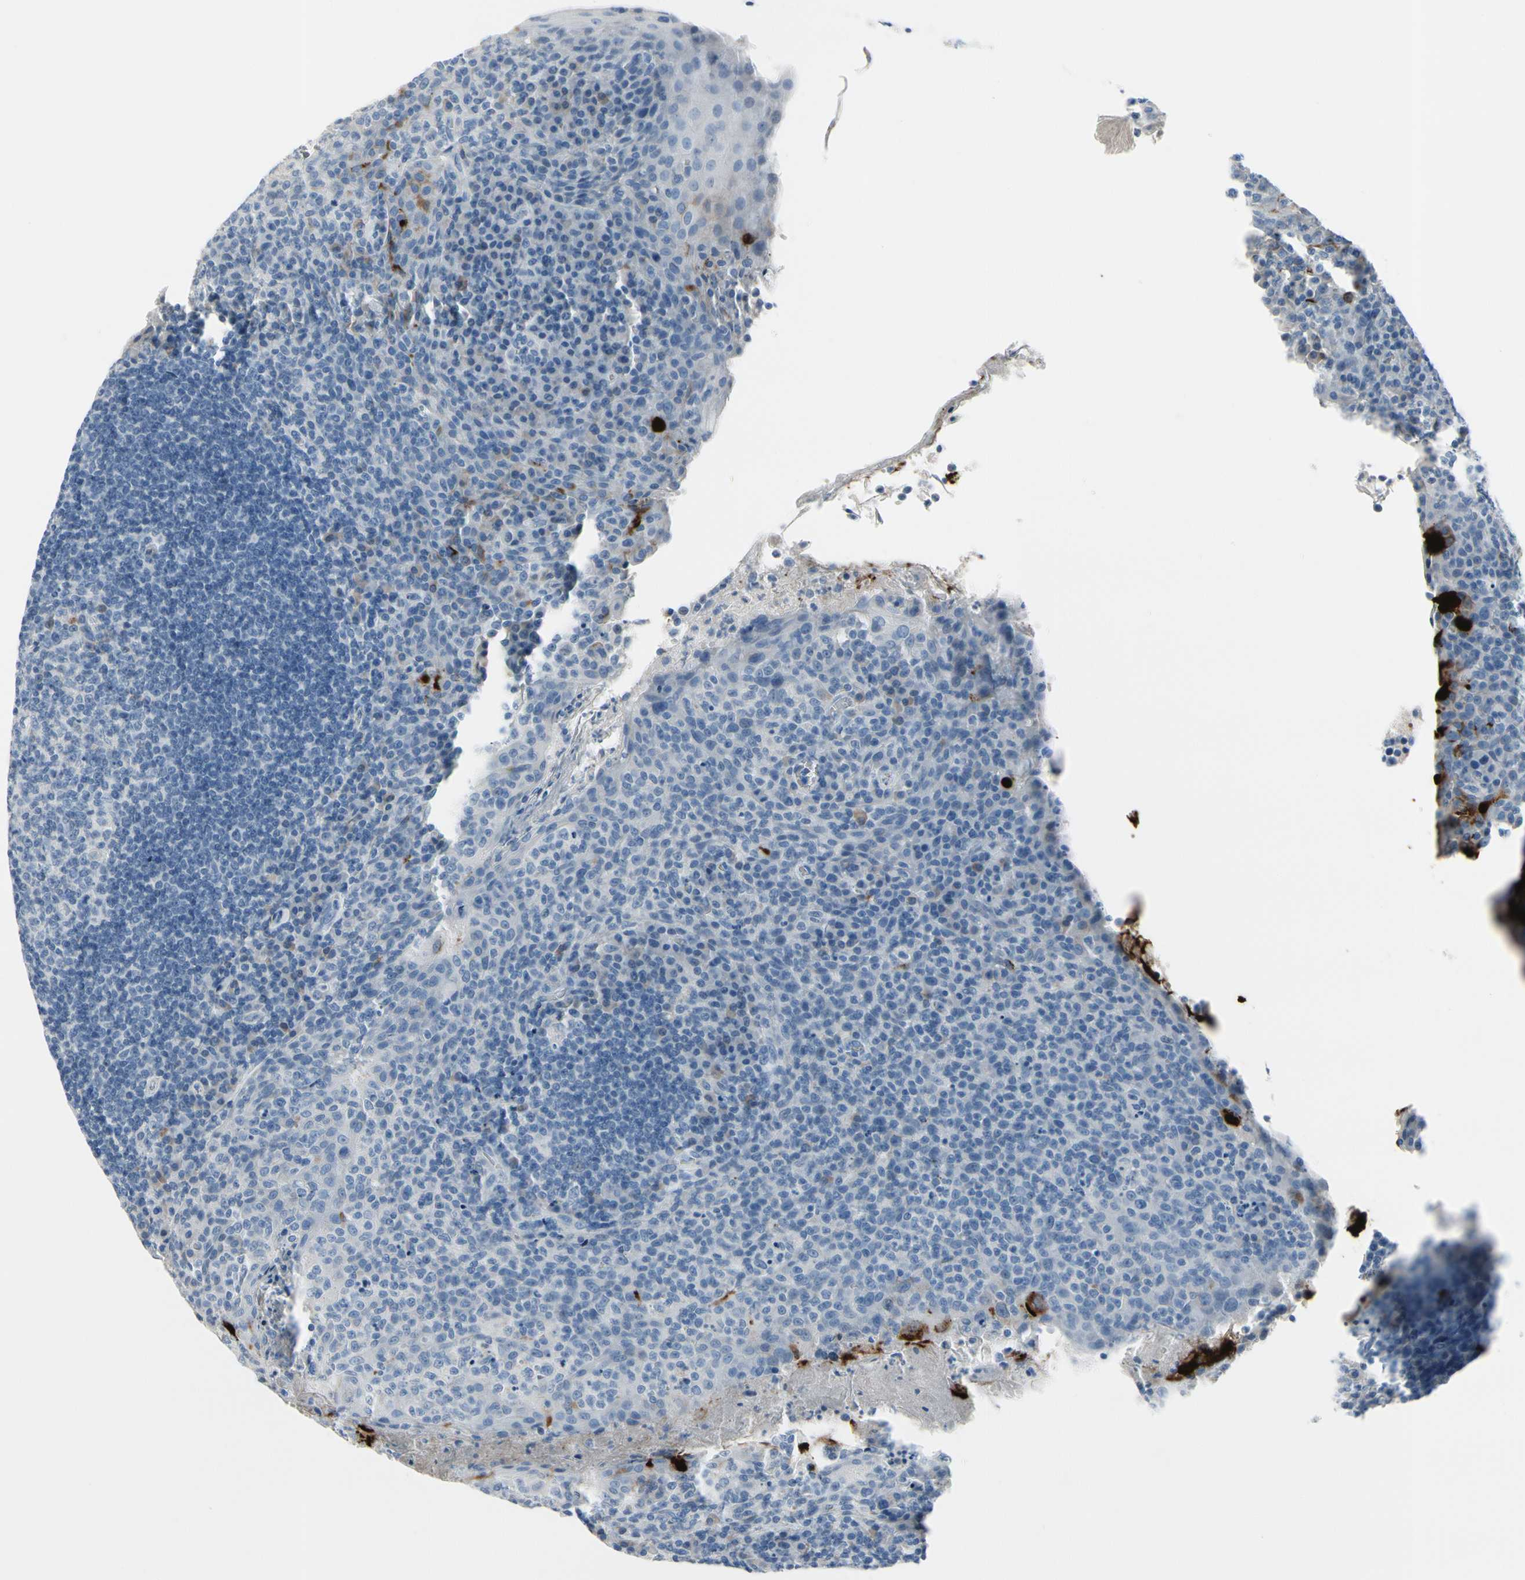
{"staining": {"intensity": "negative", "quantity": "none", "location": "none"}, "tissue": "tonsil", "cell_type": "Germinal center cells", "image_type": "normal", "snomed": [{"axis": "morphology", "description": "Normal tissue, NOS"}, {"axis": "topography", "description": "Tonsil"}], "caption": "Protein analysis of unremarkable tonsil reveals no significant staining in germinal center cells.", "gene": "MUC5B", "patient": {"sex": "male", "age": 17}}